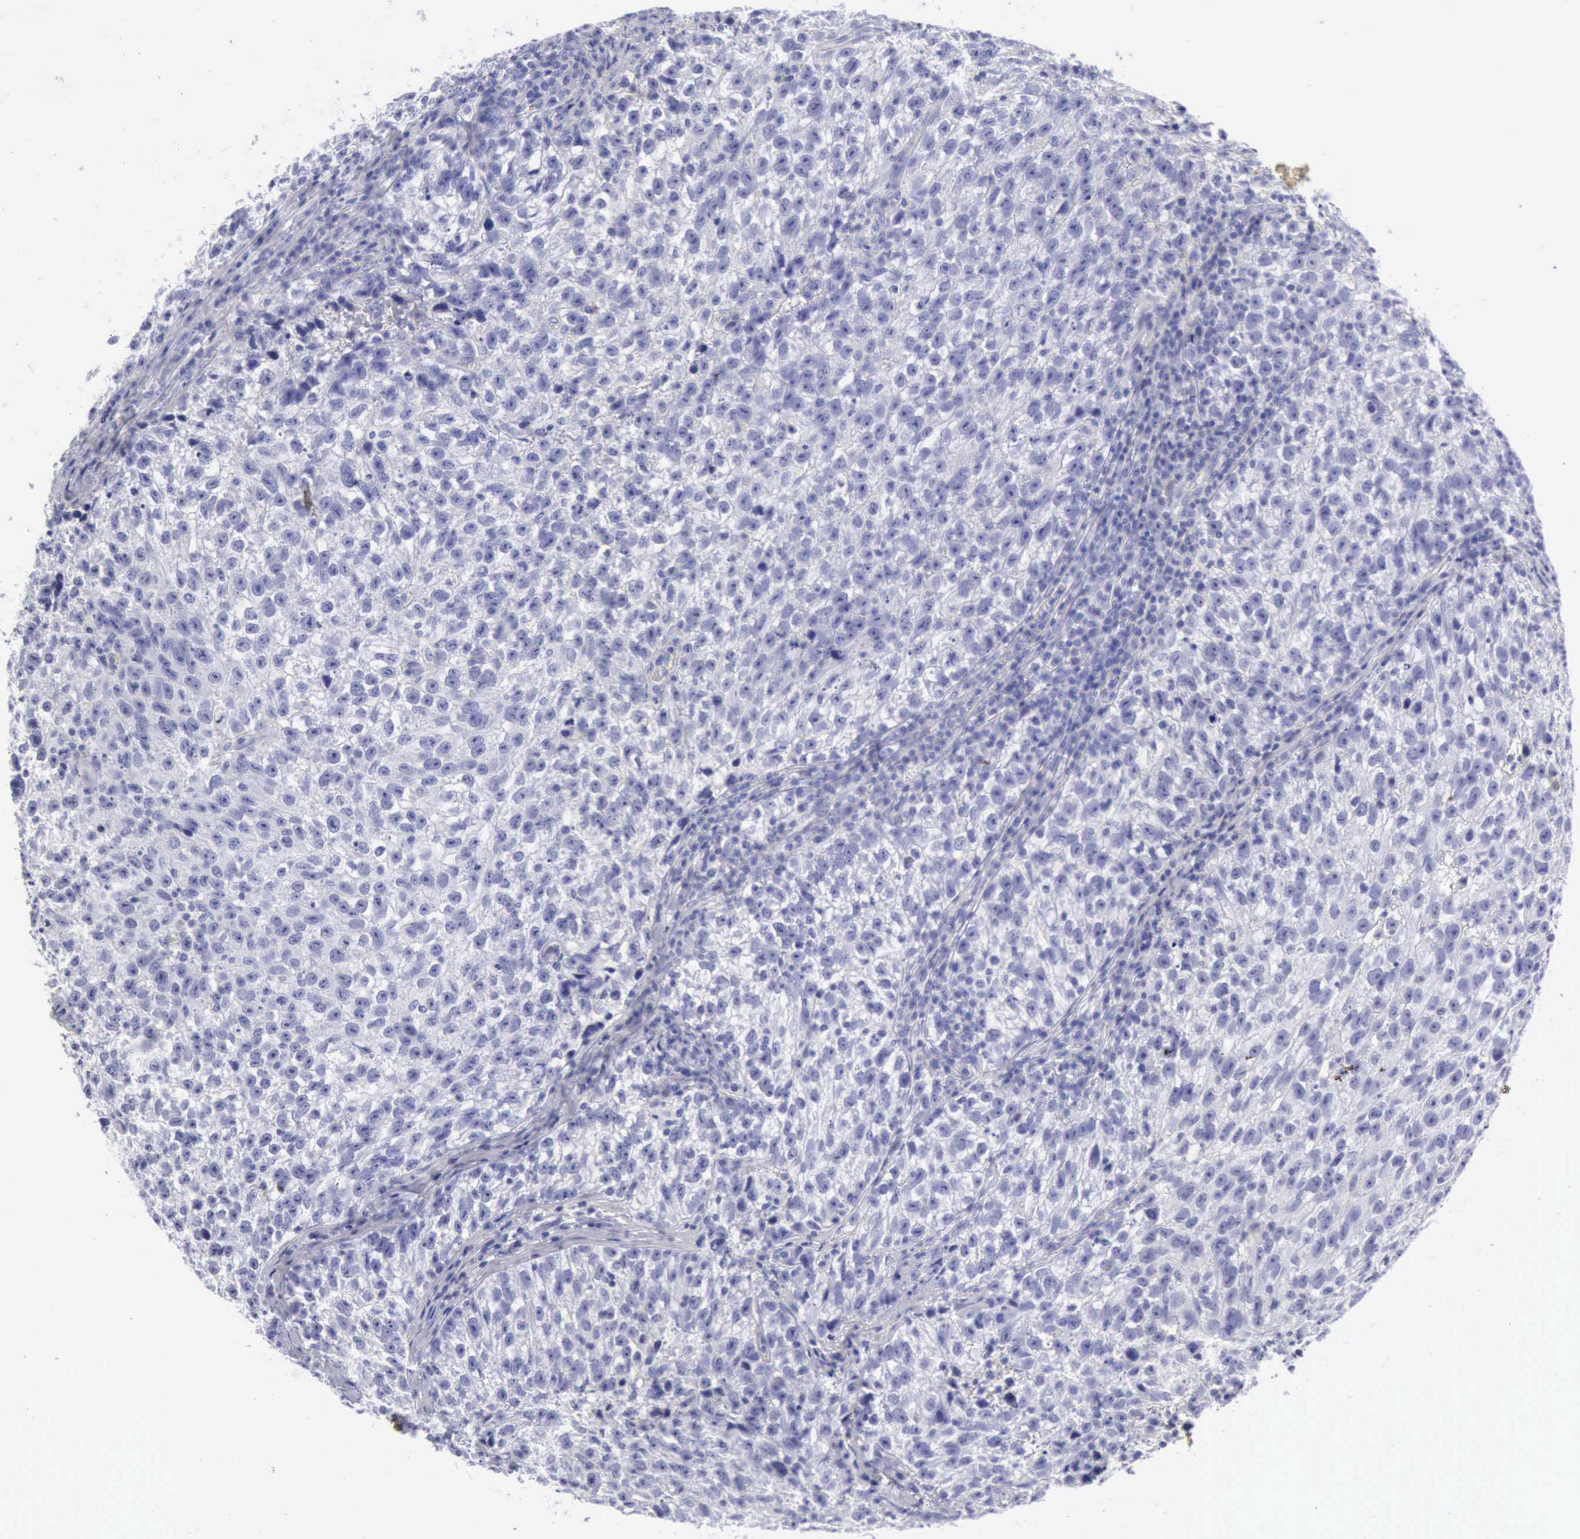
{"staining": {"intensity": "negative", "quantity": "none", "location": "none"}, "tissue": "testis cancer", "cell_type": "Tumor cells", "image_type": "cancer", "snomed": [{"axis": "morphology", "description": "Seminoma, NOS"}, {"axis": "topography", "description": "Testis"}], "caption": "Immunohistochemistry (IHC) histopathology image of human seminoma (testis) stained for a protein (brown), which exhibits no staining in tumor cells.", "gene": "NCAM1", "patient": {"sex": "male", "age": 38}}